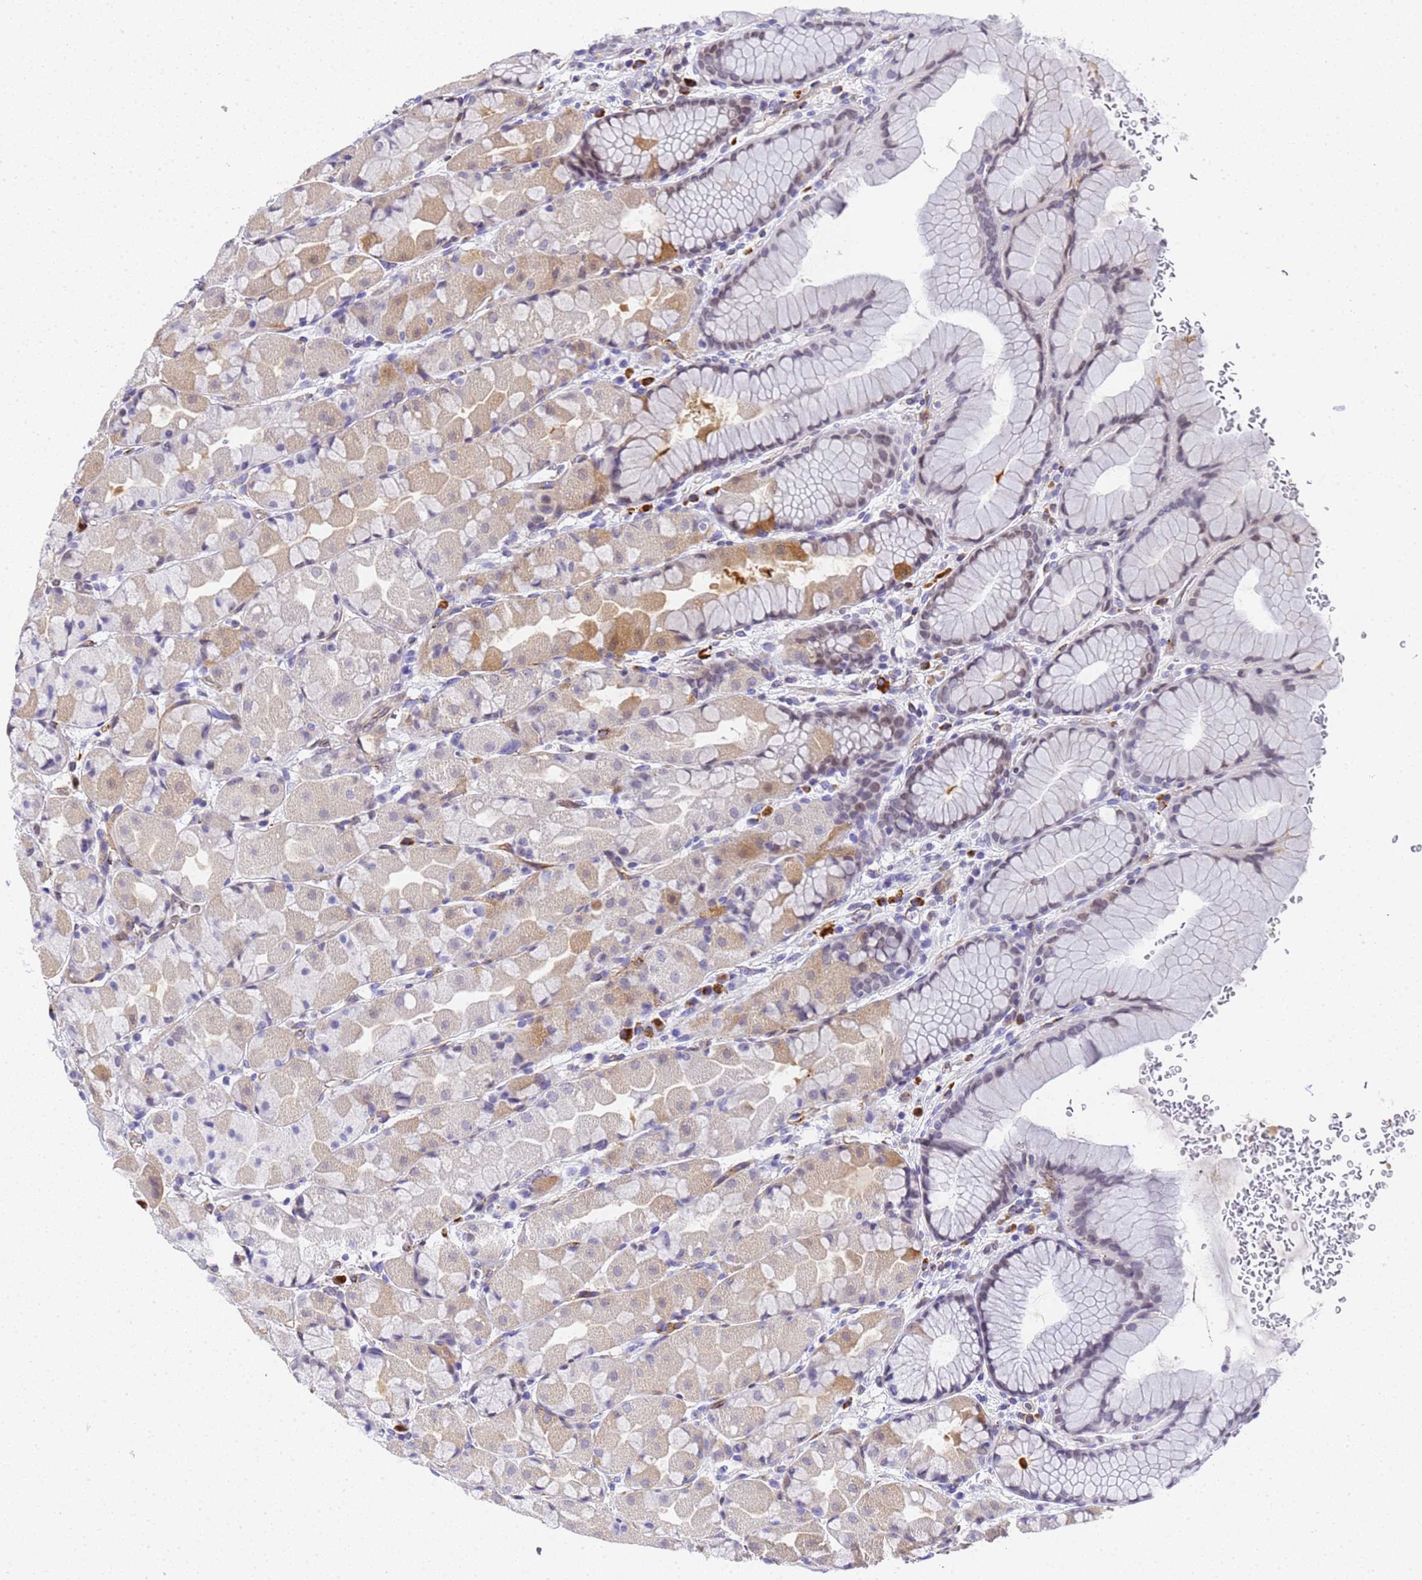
{"staining": {"intensity": "moderate", "quantity": "<25%", "location": "cytoplasmic/membranous,nuclear"}, "tissue": "stomach", "cell_type": "Glandular cells", "image_type": "normal", "snomed": [{"axis": "morphology", "description": "Normal tissue, NOS"}, {"axis": "topography", "description": "Stomach"}], "caption": "High-power microscopy captured an immunohistochemistry image of unremarkable stomach, revealing moderate cytoplasmic/membranous,nuclear staining in approximately <25% of glandular cells. The staining was performed using DAB, with brown indicating positive protein expression. Nuclei are stained blue with hematoxylin.", "gene": "IGFBP7", "patient": {"sex": "male", "age": 57}}